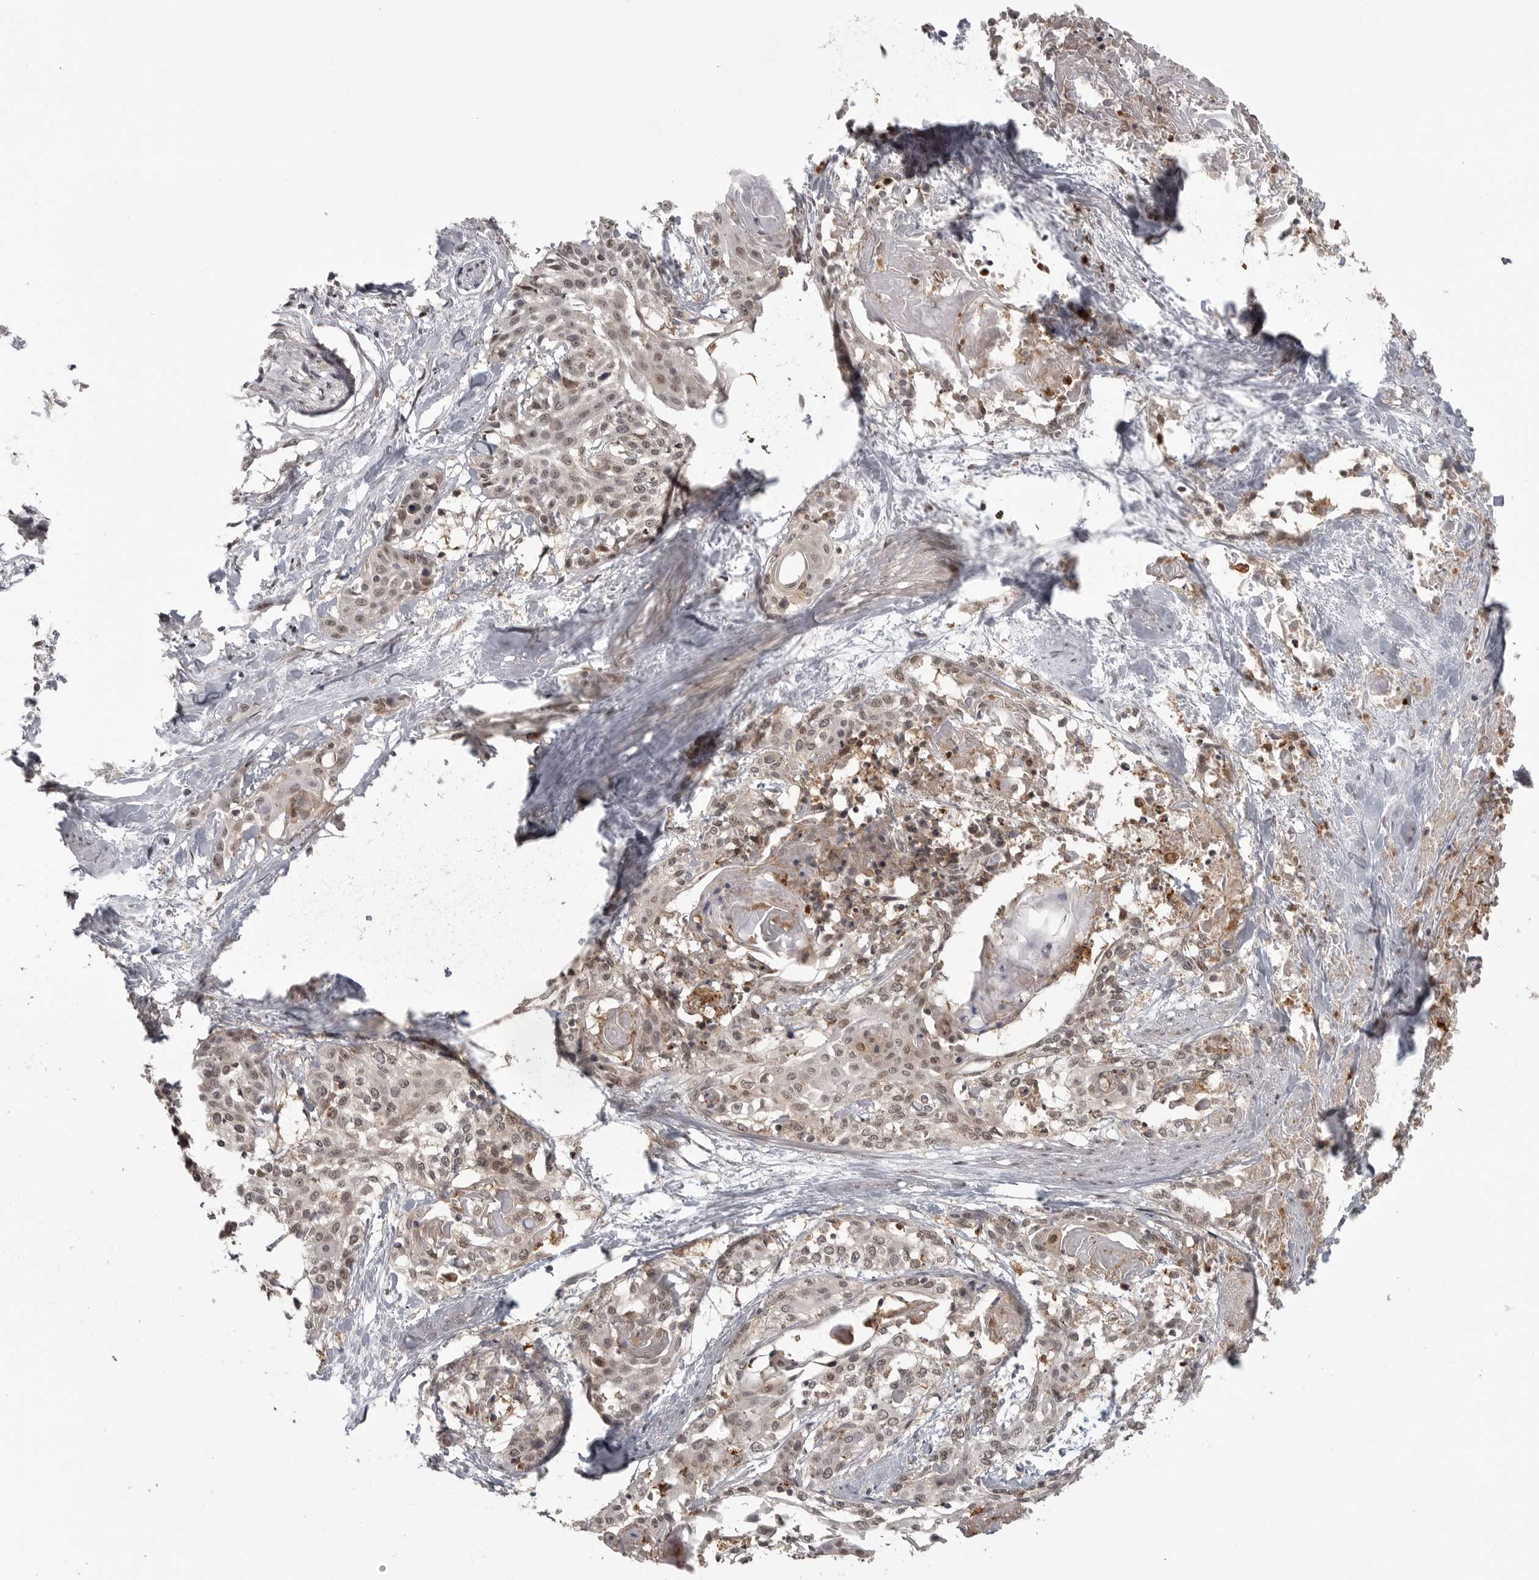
{"staining": {"intensity": "weak", "quantity": ">75%", "location": "cytoplasmic/membranous,nuclear"}, "tissue": "cervical cancer", "cell_type": "Tumor cells", "image_type": "cancer", "snomed": [{"axis": "morphology", "description": "Squamous cell carcinoma, NOS"}, {"axis": "topography", "description": "Cervix"}], "caption": "Cervical cancer was stained to show a protein in brown. There is low levels of weak cytoplasmic/membranous and nuclear positivity in approximately >75% of tumor cells. The protein of interest is shown in brown color, while the nuclei are stained blue.", "gene": "PEG3", "patient": {"sex": "female", "age": 57}}